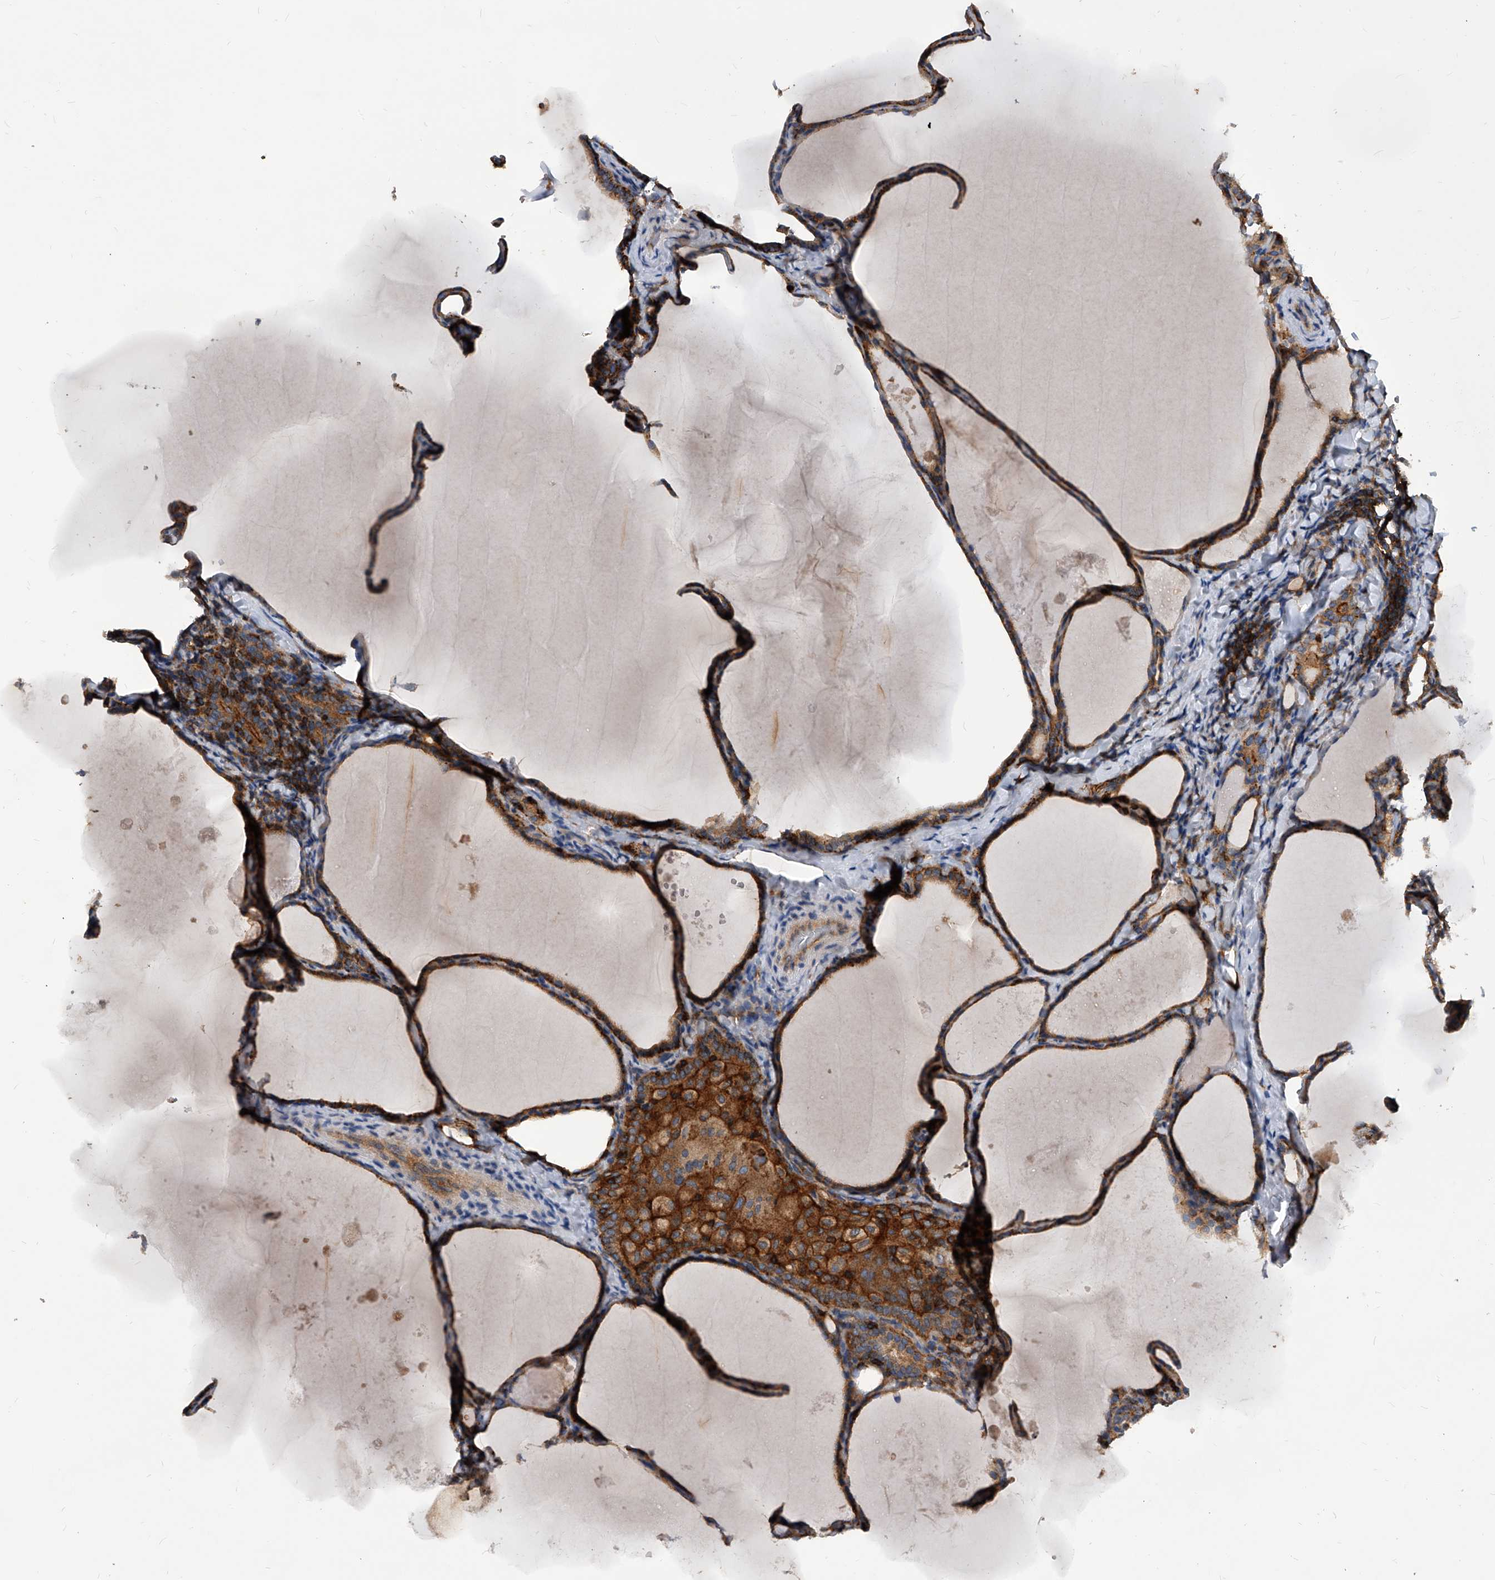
{"staining": {"intensity": "moderate", "quantity": ">75%", "location": "cytoplasmic/membranous"}, "tissue": "thyroid cancer", "cell_type": "Tumor cells", "image_type": "cancer", "snomed": [{"axis": "morphology", "description": "Papillary adenocarcinoma, NOS"}, {"axis": "topography", "description": "Thyroid gland"}], "caption": "Thyroid cancer (papillary adenocarcinoma) was stained to show a protein in brown. There is medium levels of moderate cytoplasmic/membranous positivity in about >75% of tumor cells. (Stains: DAB (3,3'-diaminobenzidine) in brown, nuclei in blue, Microscopy: brightfield microscopy at high magnification).", "gene": "ATG5", "patient": {"sex": "female", "age": 42}}